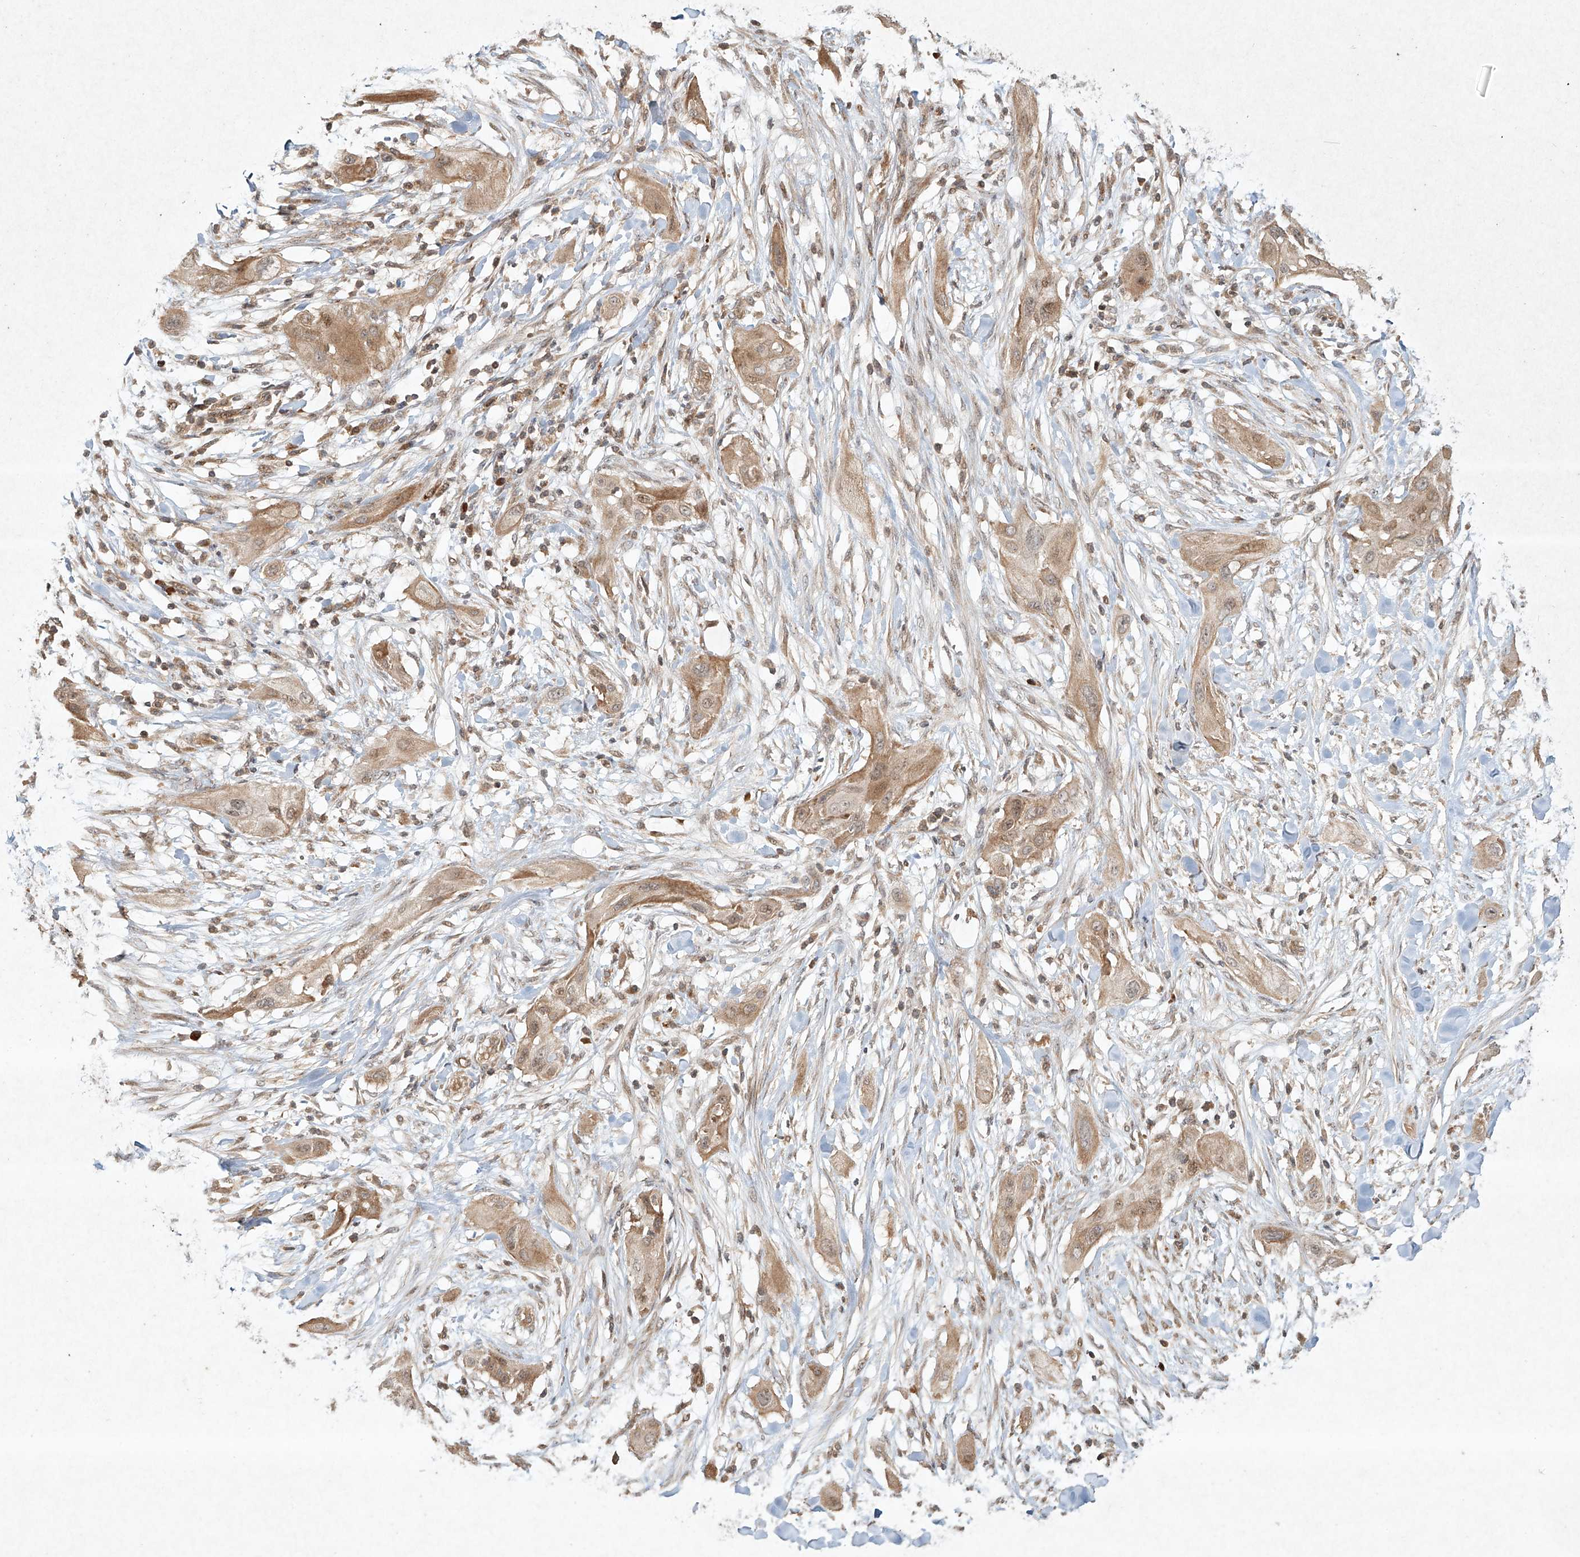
{"staining": {"intensity": "moderate", "quantity": ">75%", "location": "cytoplasmic/membranous"}, "tissue": "lung cancer", "cell_type": "Tumor cells", "image_type": "cancer", "snomed": [{"axis": "morphology", "description": "Squamous cell carcinoma, NOS"}, {"axis": "topography", "description": "Lung"}], "caption": "A high-resolution photomicrograph shows immunohistochemistry staining of lung squamous cell carcinoma, which reveals moderate cytoplasmic/membranous staining in approximately >75% of tumor cells. The staining was performed using DAB (3,3'-diaminobenzidine) to visualize the protein expression in brown, while the nuclei were stained in blue with hematoxylin (Magnification: 20x).", "gene": "CYYR1", "patient": {"sex": "female", "age": 47}}